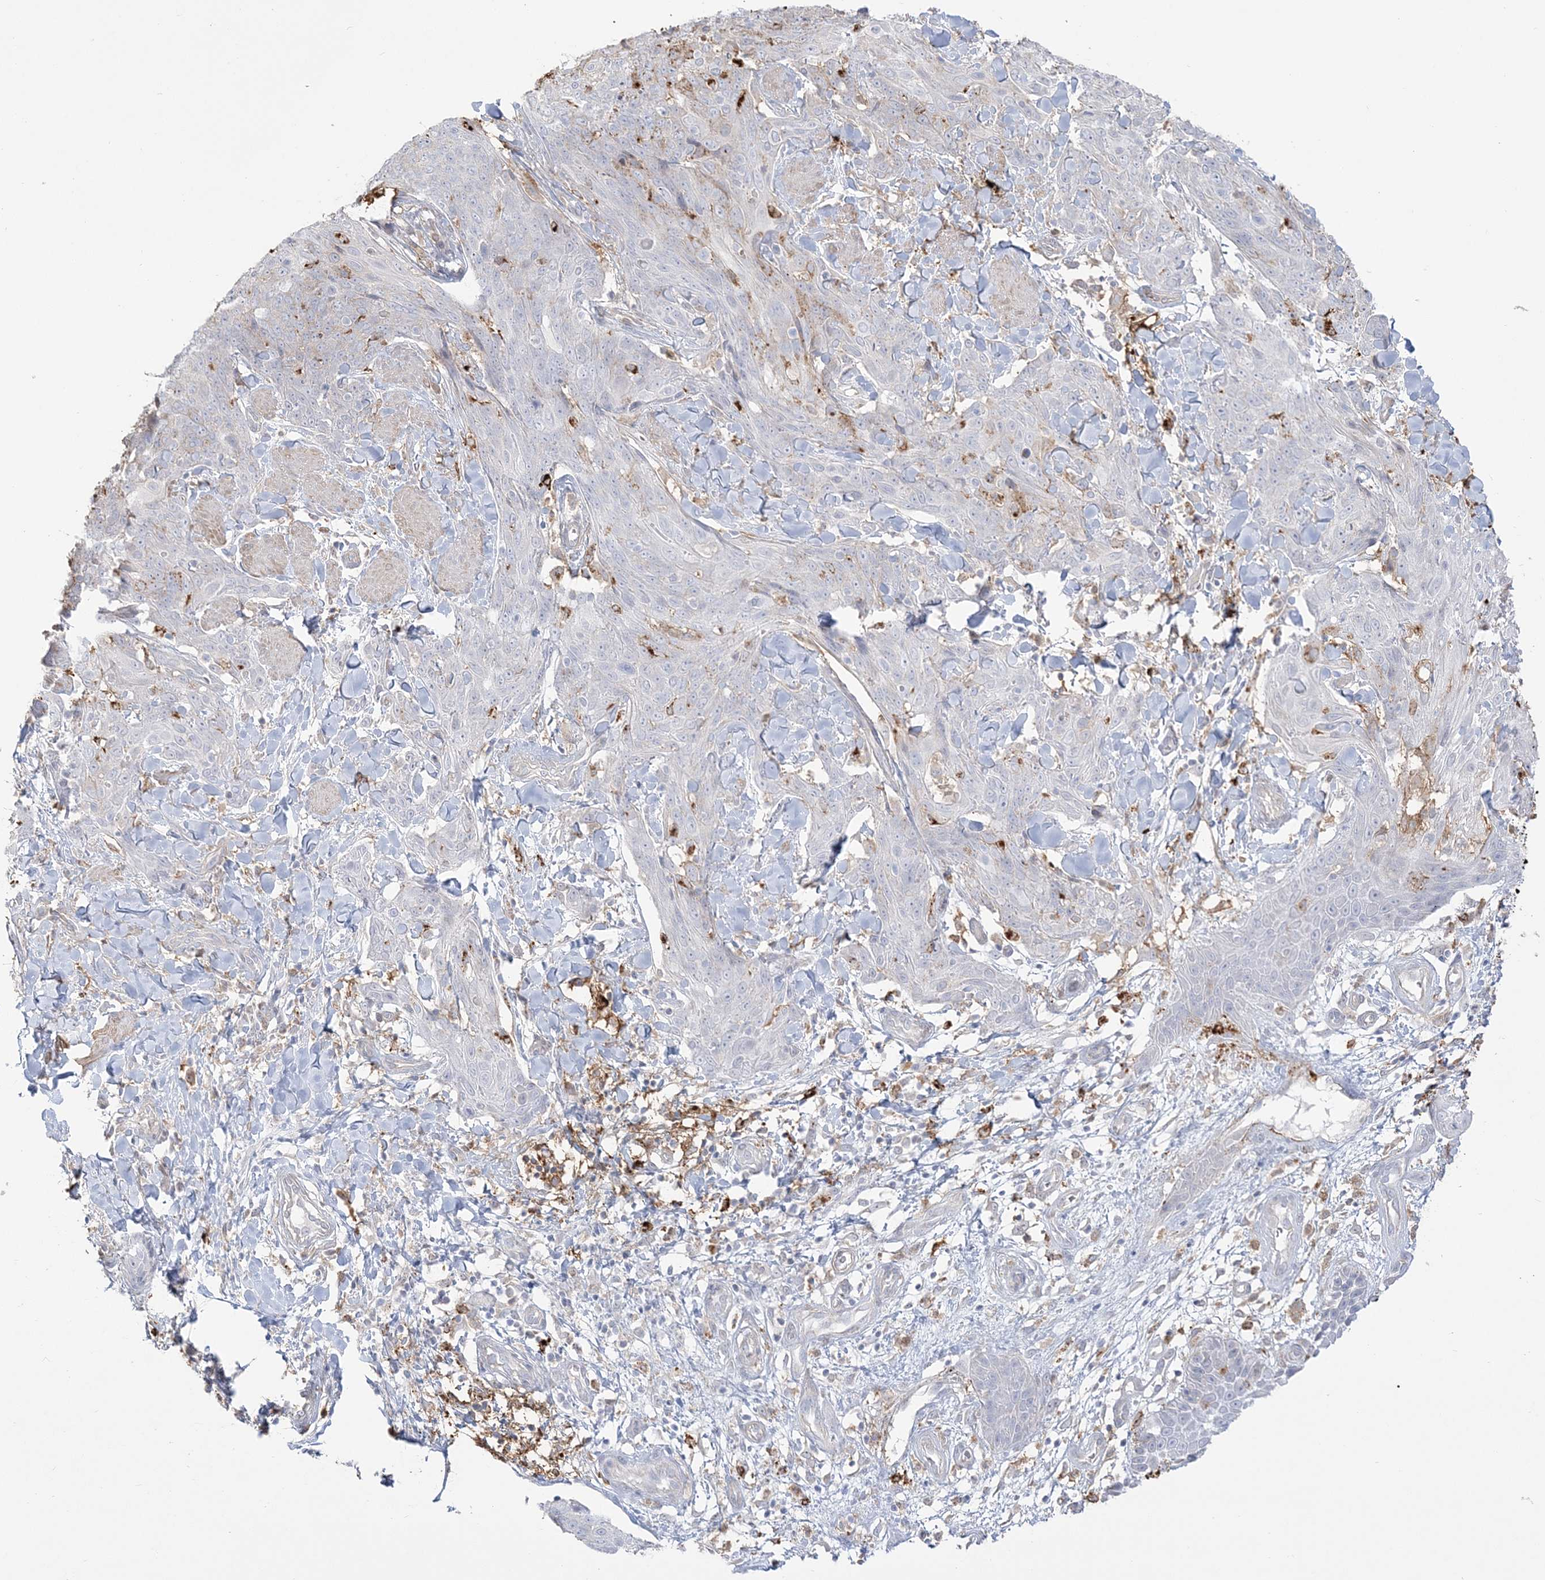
{"staining": {"intensity": "negative", "quantity": "none", "location": "none"}, "tissue": "skin cancer", "cell_type": "Tumor cells", "image_type": "cancer", "snomed": [{"axis": "morphology", "description": "Squamous cell carcinoma, NOS"}, {"axis": "topography", "description": "Skin"}, {"axis": "topography", "description": "Vulva"}], "caption": "Tumor cells are negative for protein expression in human skin cancer (squamous cell carcinoma). (DAB IHC, high magnification).", "gene": "HAAO", "patient": {"sex": "female", "age": 85}}